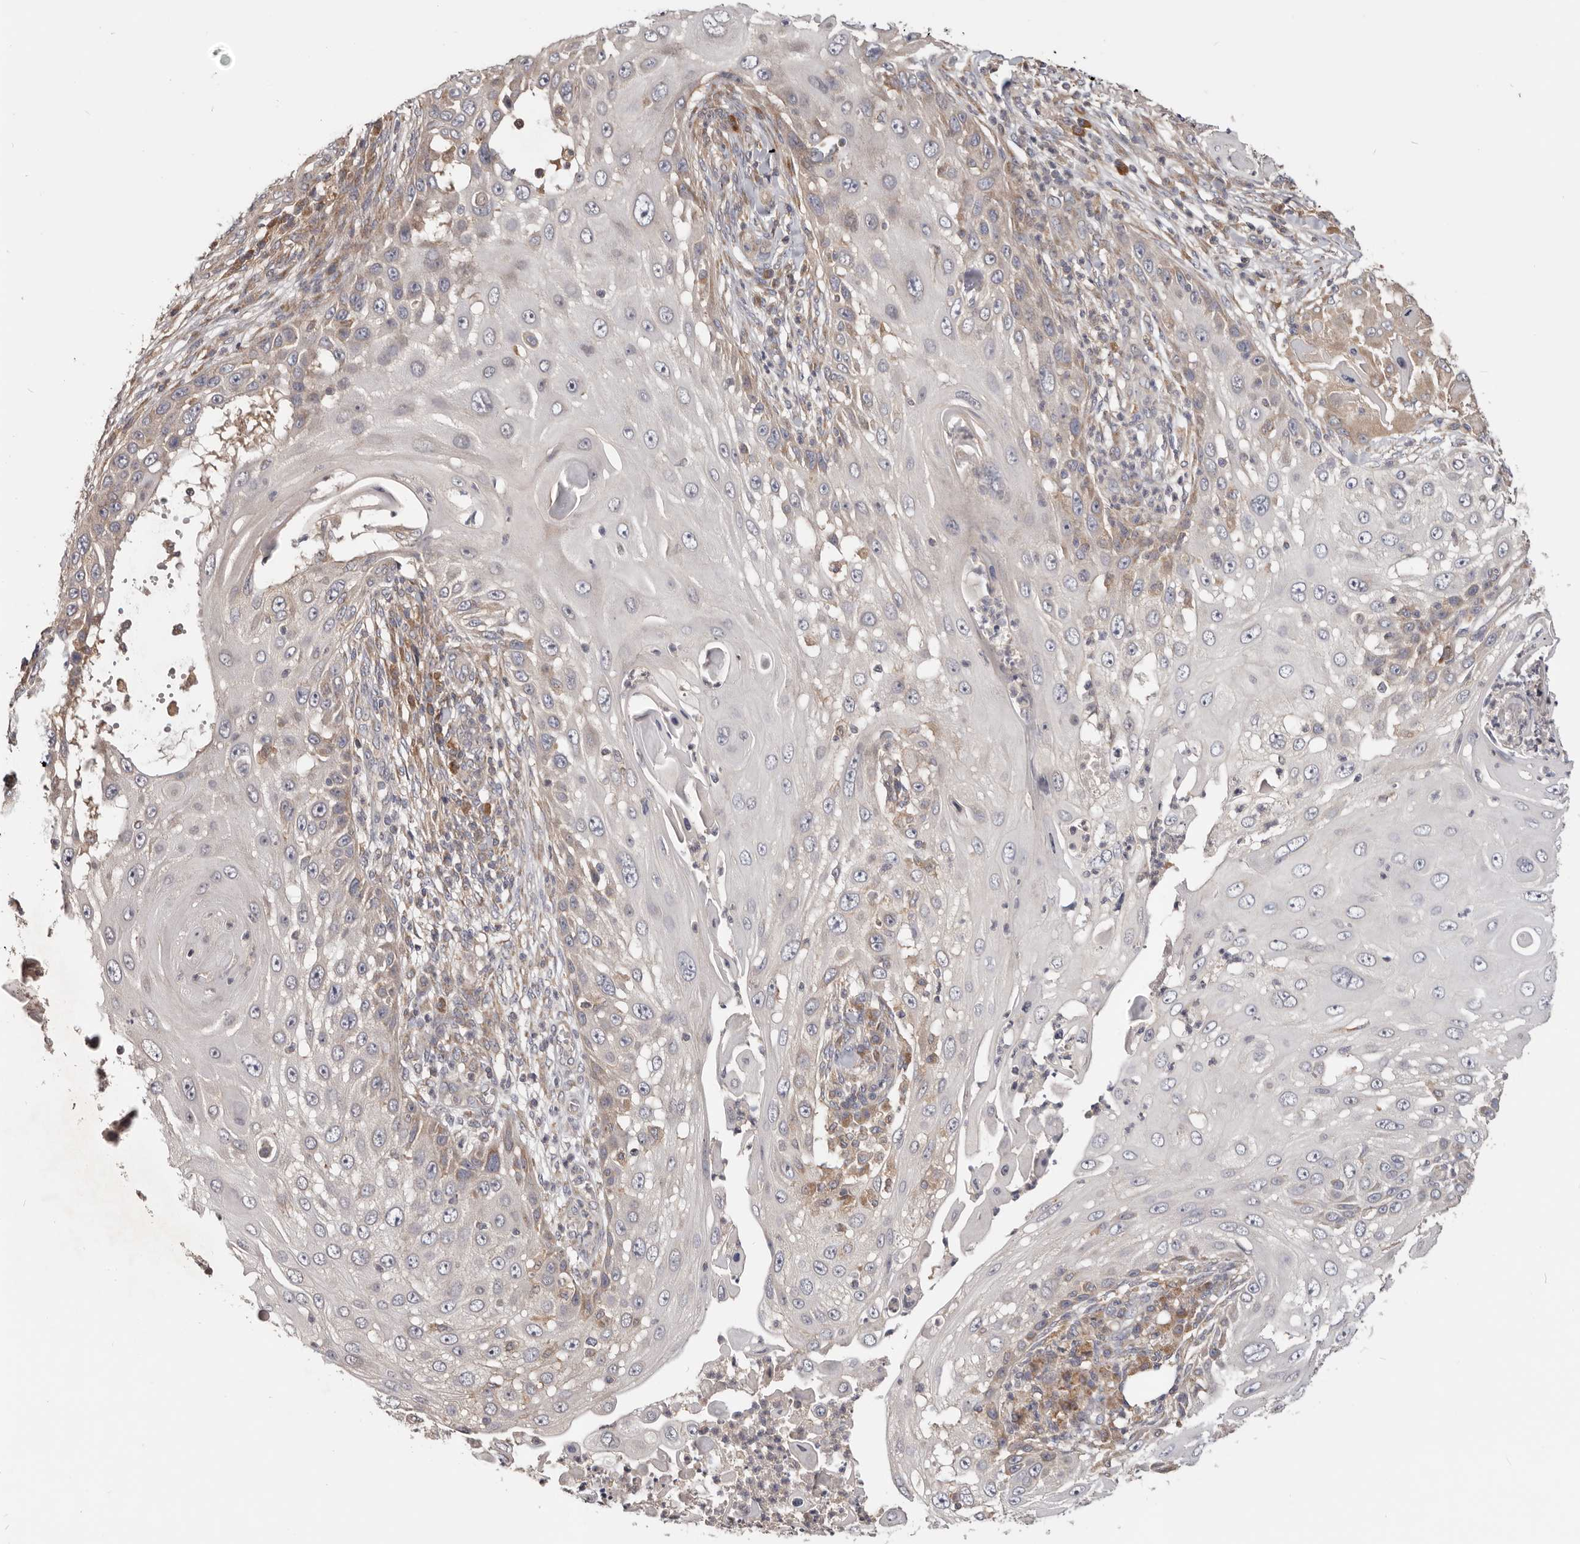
{"staining": {"intensity": "weak", "quantity": "<25%", "location": "cytoplasmic/membranous"}, "tissue": "skin cancer", "cell_type": "Tumor cells", "image_type": "cancer", "snomed": [{"axis": "morphology", "description": "Squamous cell carcinoma, NOS"}, {"axis": "topography", "description": "Skin"}], "caption": "This is an IHC micrograph of human skin squamous cell carcinoma. There is no expression in tumor cells.", "gene": "LRP6", "patient": {"sex": "female", "age": 44}}